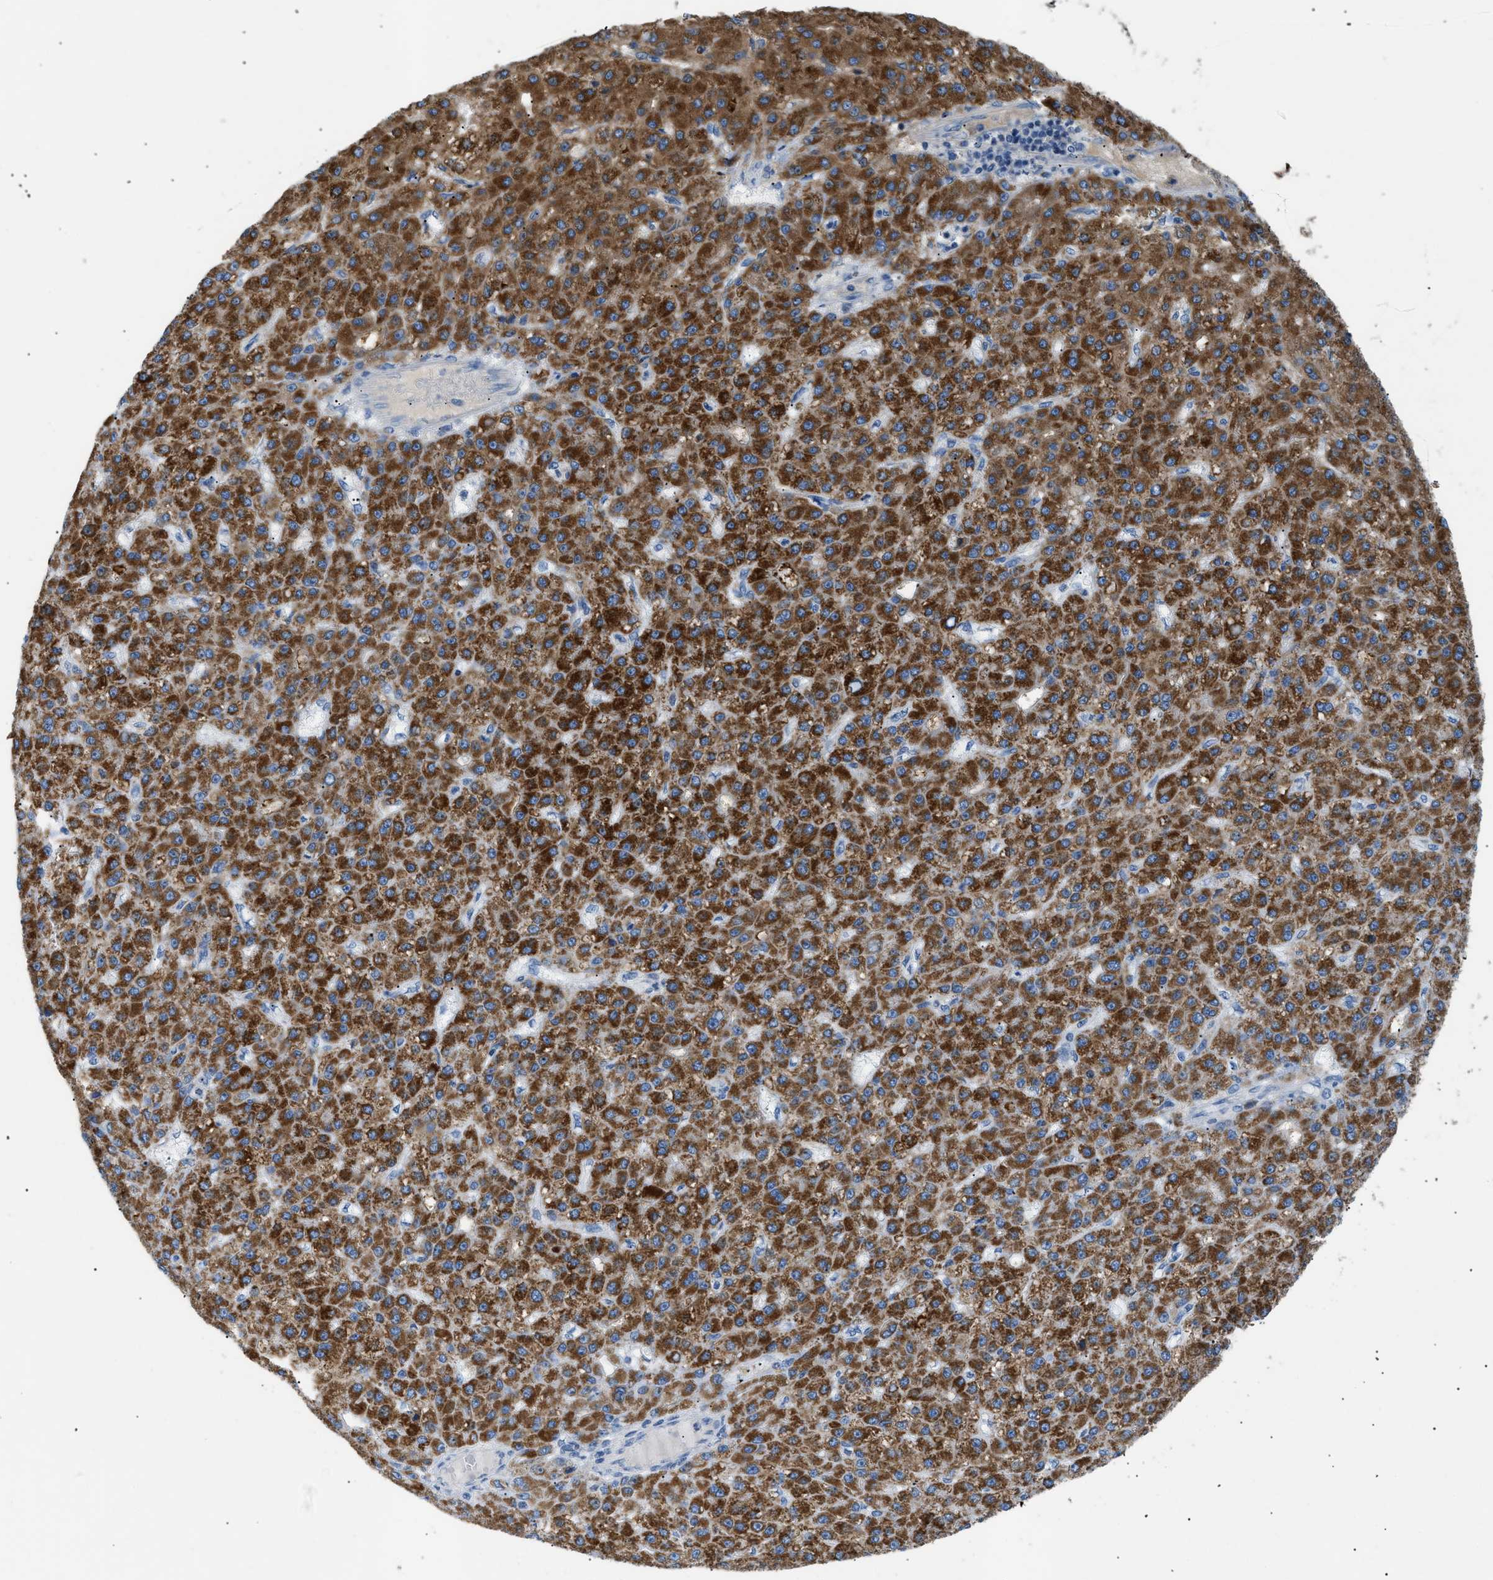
{"staining": {"intensity": "strong", "quantity": ">75%", "location": "cytoplasmic/membranous"}, "tissue": "liver cancer", "cell_type": "Tumor cells", "image_type": "cancer", "snomed": [{"axis": "morphology", "description": "Carcinoma, Hepatocellular, NOS"}, {"axis": "topography", "description": "Liver"}], "caption": "Liver cancer (hepatocellular carcinoma) stained with DAB (3,3'-diaminobenzidine) immunohistochemistry displays high levels of strong cytoplasmic/membranous expression in about >75% of tumor cells.", "gene": "ILDR1", "patient": {"sex": "male", "age": 67}}